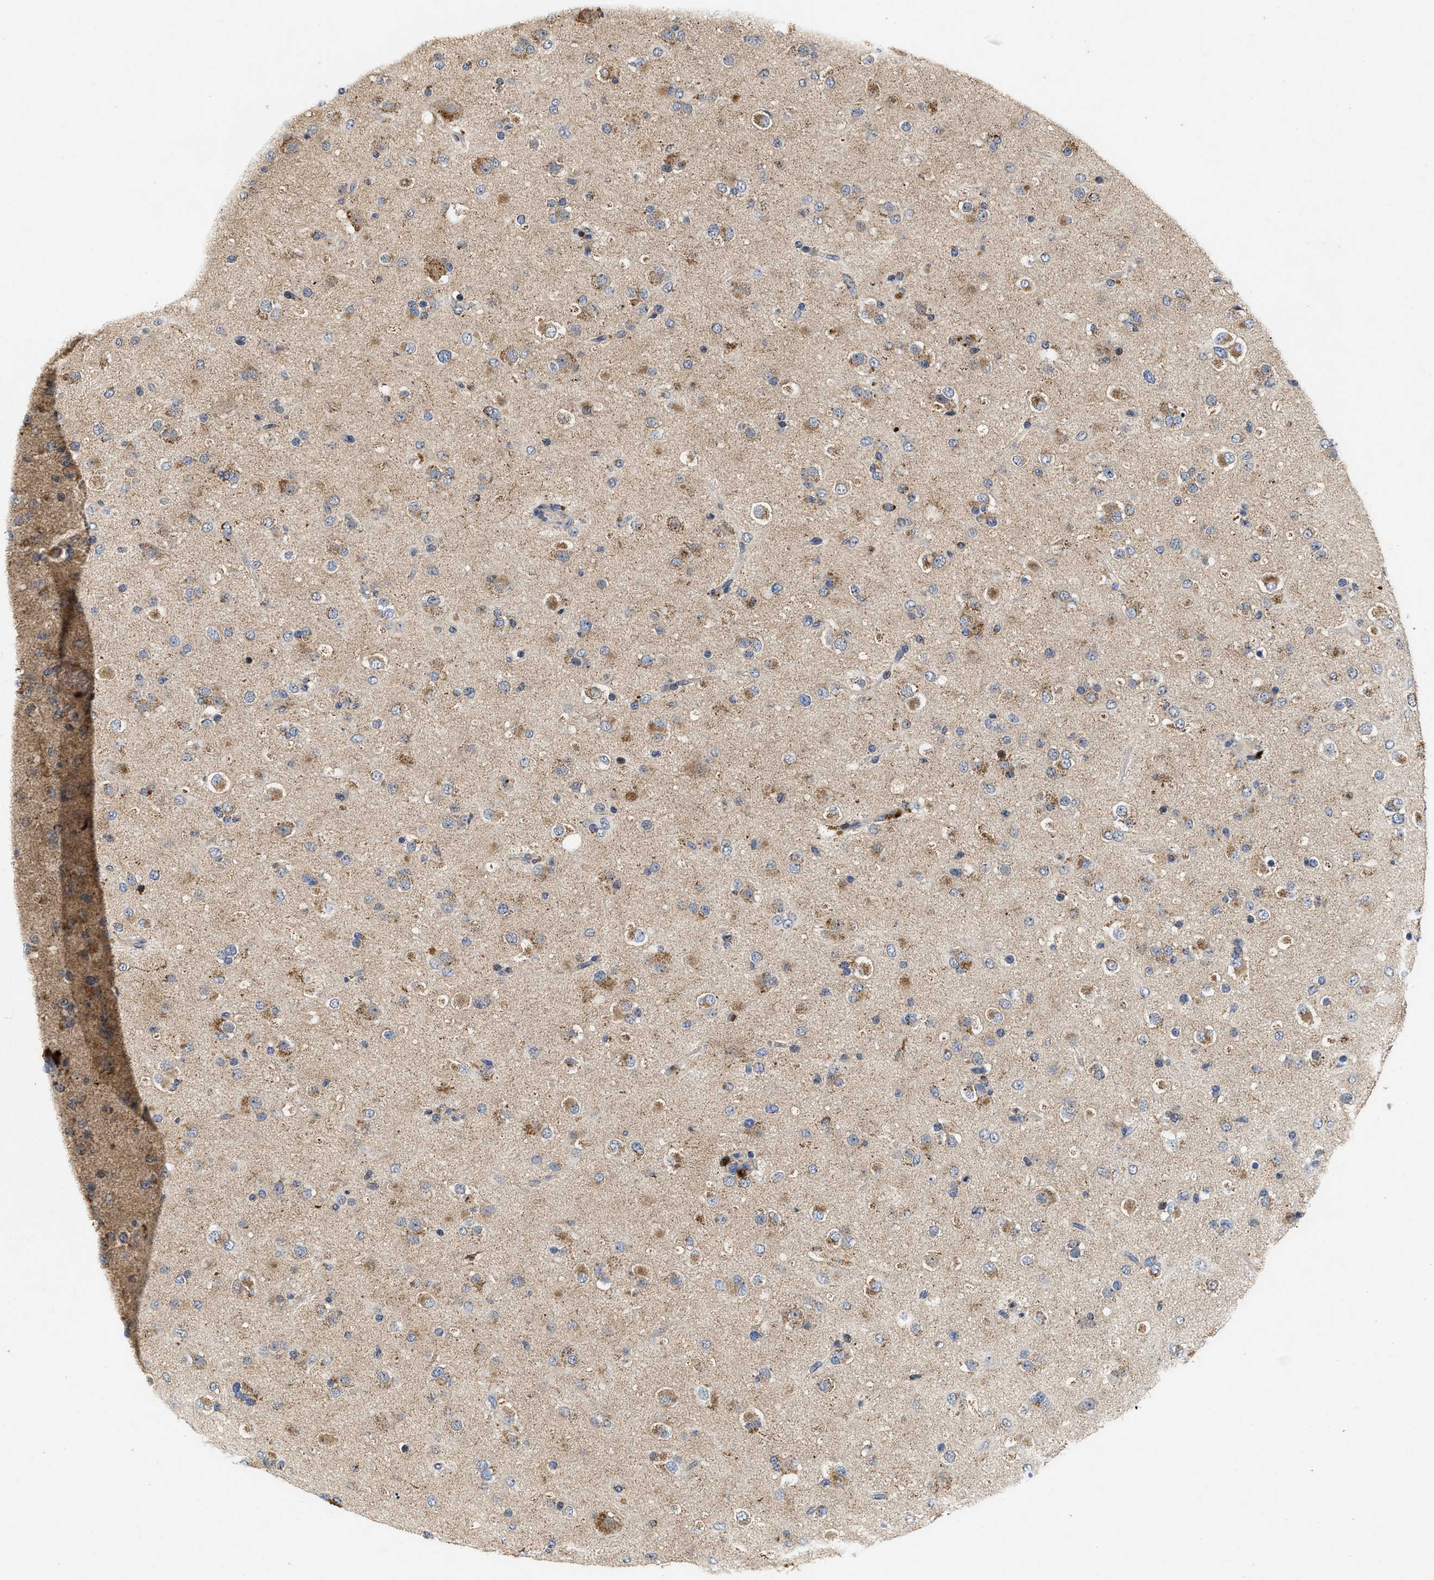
{"staining": {"intensity": "moderate", "quantity": "25%-75%", "location": "cytoplasmic/membranous"}, "tissue": "glioma", "cell_type": "Tumor cells", "image_type": "cancer", "snomed": [{"axis": "morphology", "description": "Glioma, malignant, Low grade"}, {"axis": "topography", "description": "Brain"}], "caption": "A micrograph of glioma stained for a protein demonstrates moderate cytoplasmic/membranous brown staining in tumor cells.", "gene": "SCYL2", "patient": {"sex": "male", "age": 65}}